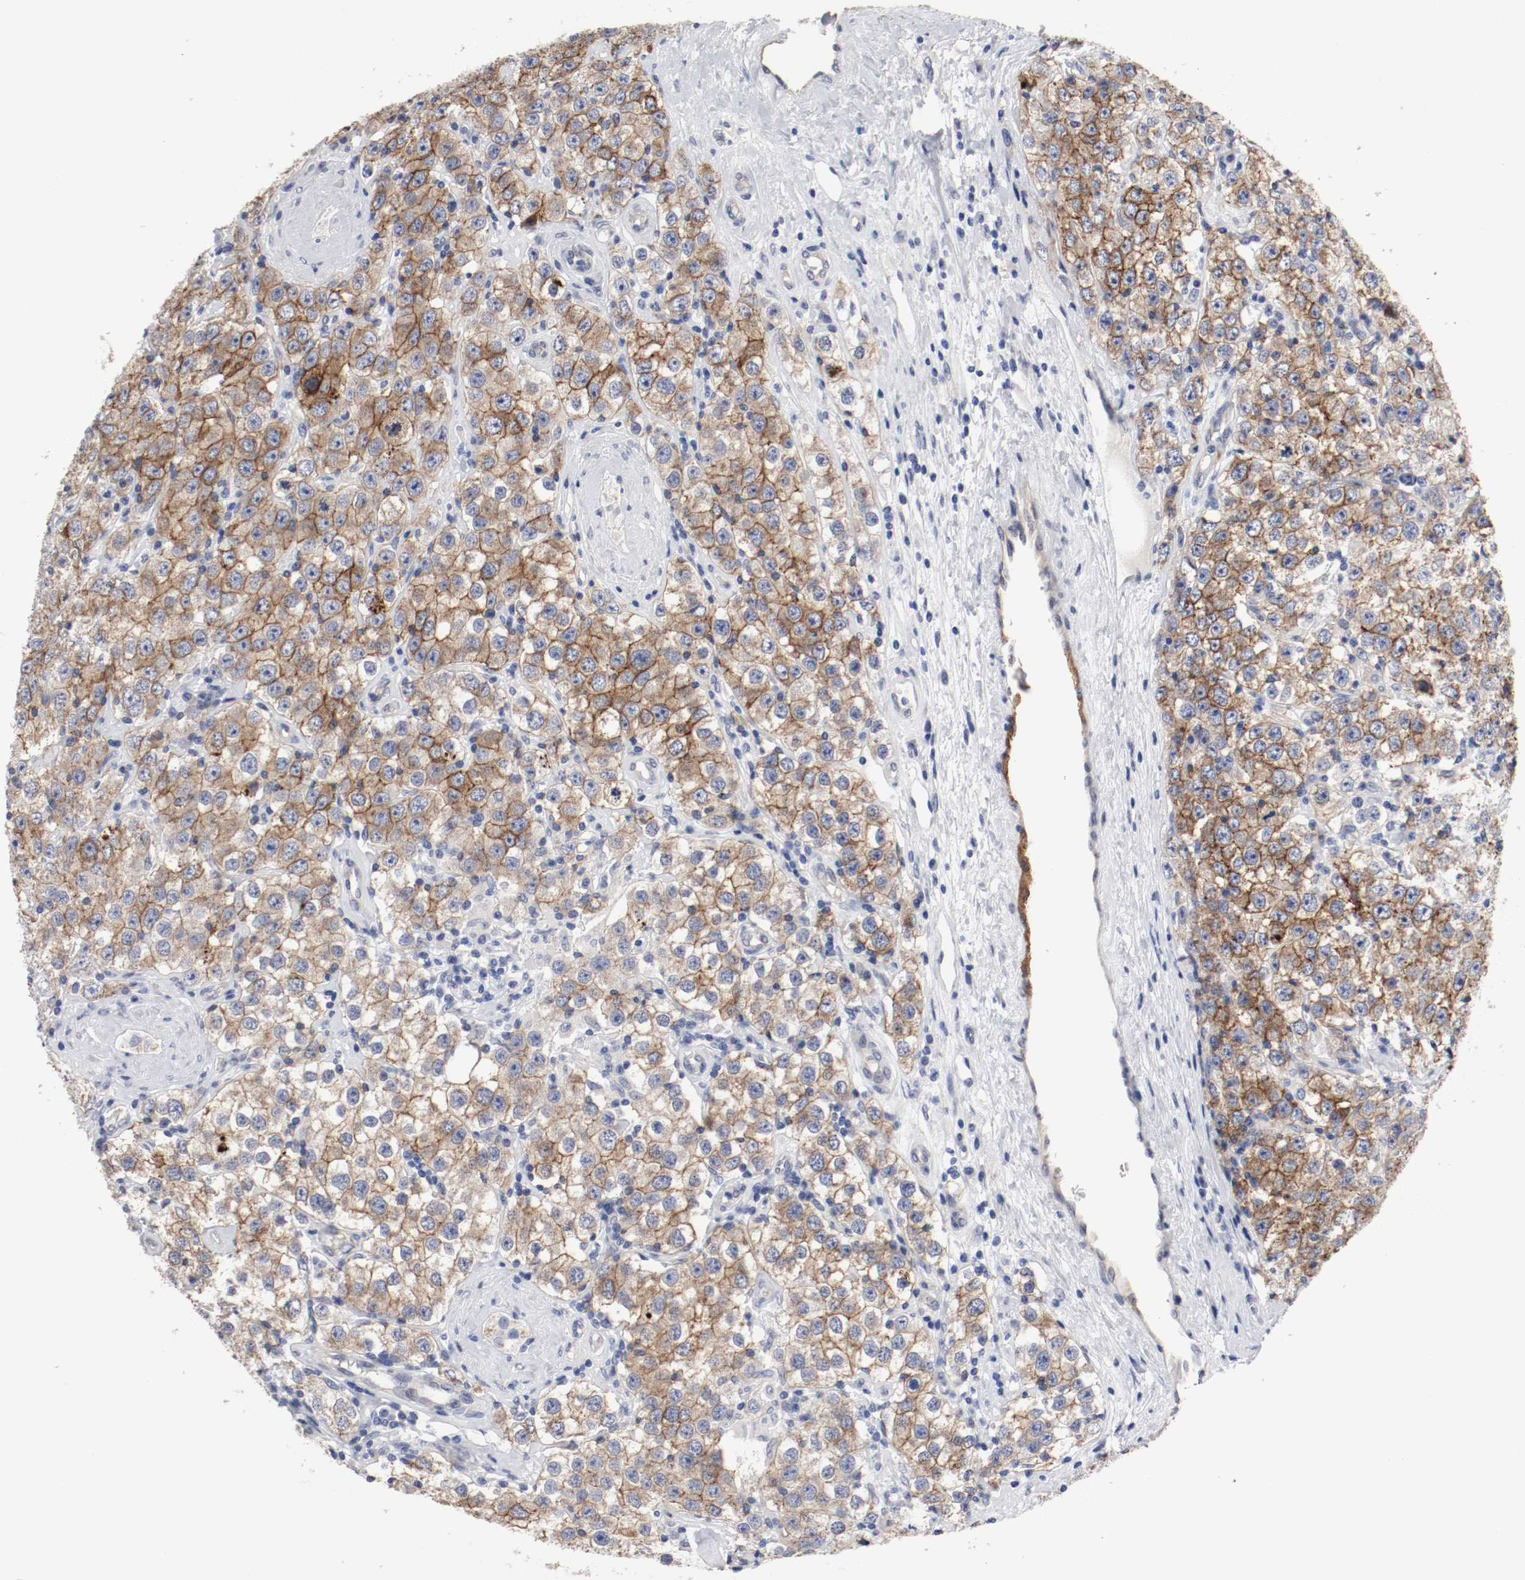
{"staining": {"intensity": "strong", "quantity": ">75%", "location": "cytoplasmic/membranous"}, "tissue": "testis cancer", "cell_type": "Tumor cells", "image_type": "cancer", "snomed": [{"axis": "morphology", "description": "Seminoma, NOS"}, {"axis": "topography", "description": "Testis"}], "caption": "A histopathology image showing strong cytoplasmic/membranous expression in approximately >75% of tumor cells in seminoma (testis), as visualized by brown immunohistochemical staining.", "gene": "KIT", "patient": {"sex": "male", "age": 52}}